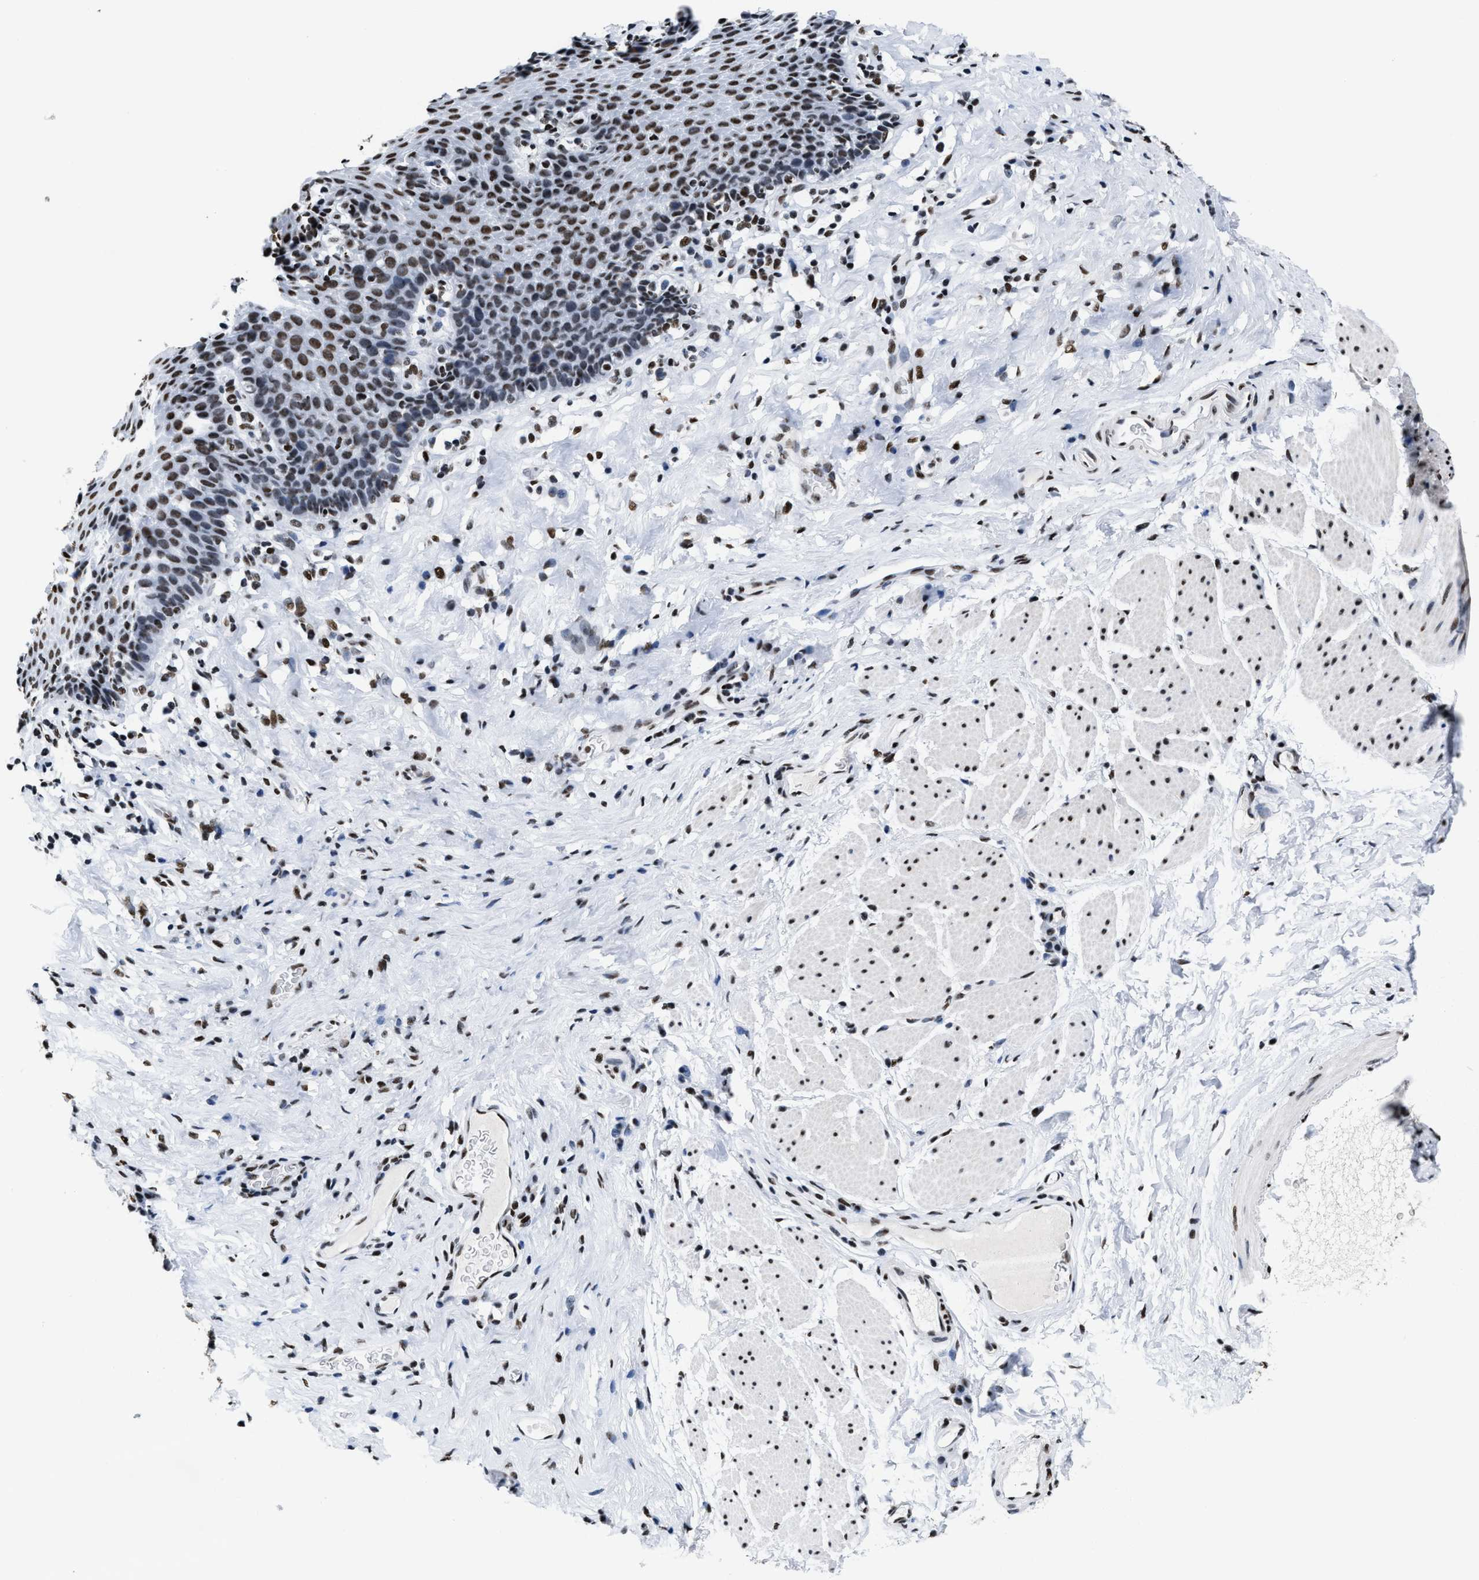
{"staining": {"intensity": "strong", "quantity": ">75%", "location": "nuclear"}, "tissue": "esophagus", "cell_type": "Squamous epithelial cells", "image_type": "normal", "snomed": [{"axis": "morphology", "description": "Normal tissue, NOS"}, {"axis": "topography", "description": "Esophagus"}], "caption": "Benign esophagus was stained to show a protein in brown. There is high levels of strong nuclear staining in about >75% of squamous epithelial cells.", "gene": "SMARCC2", "patient": {"sex": "female", "age": 61}}